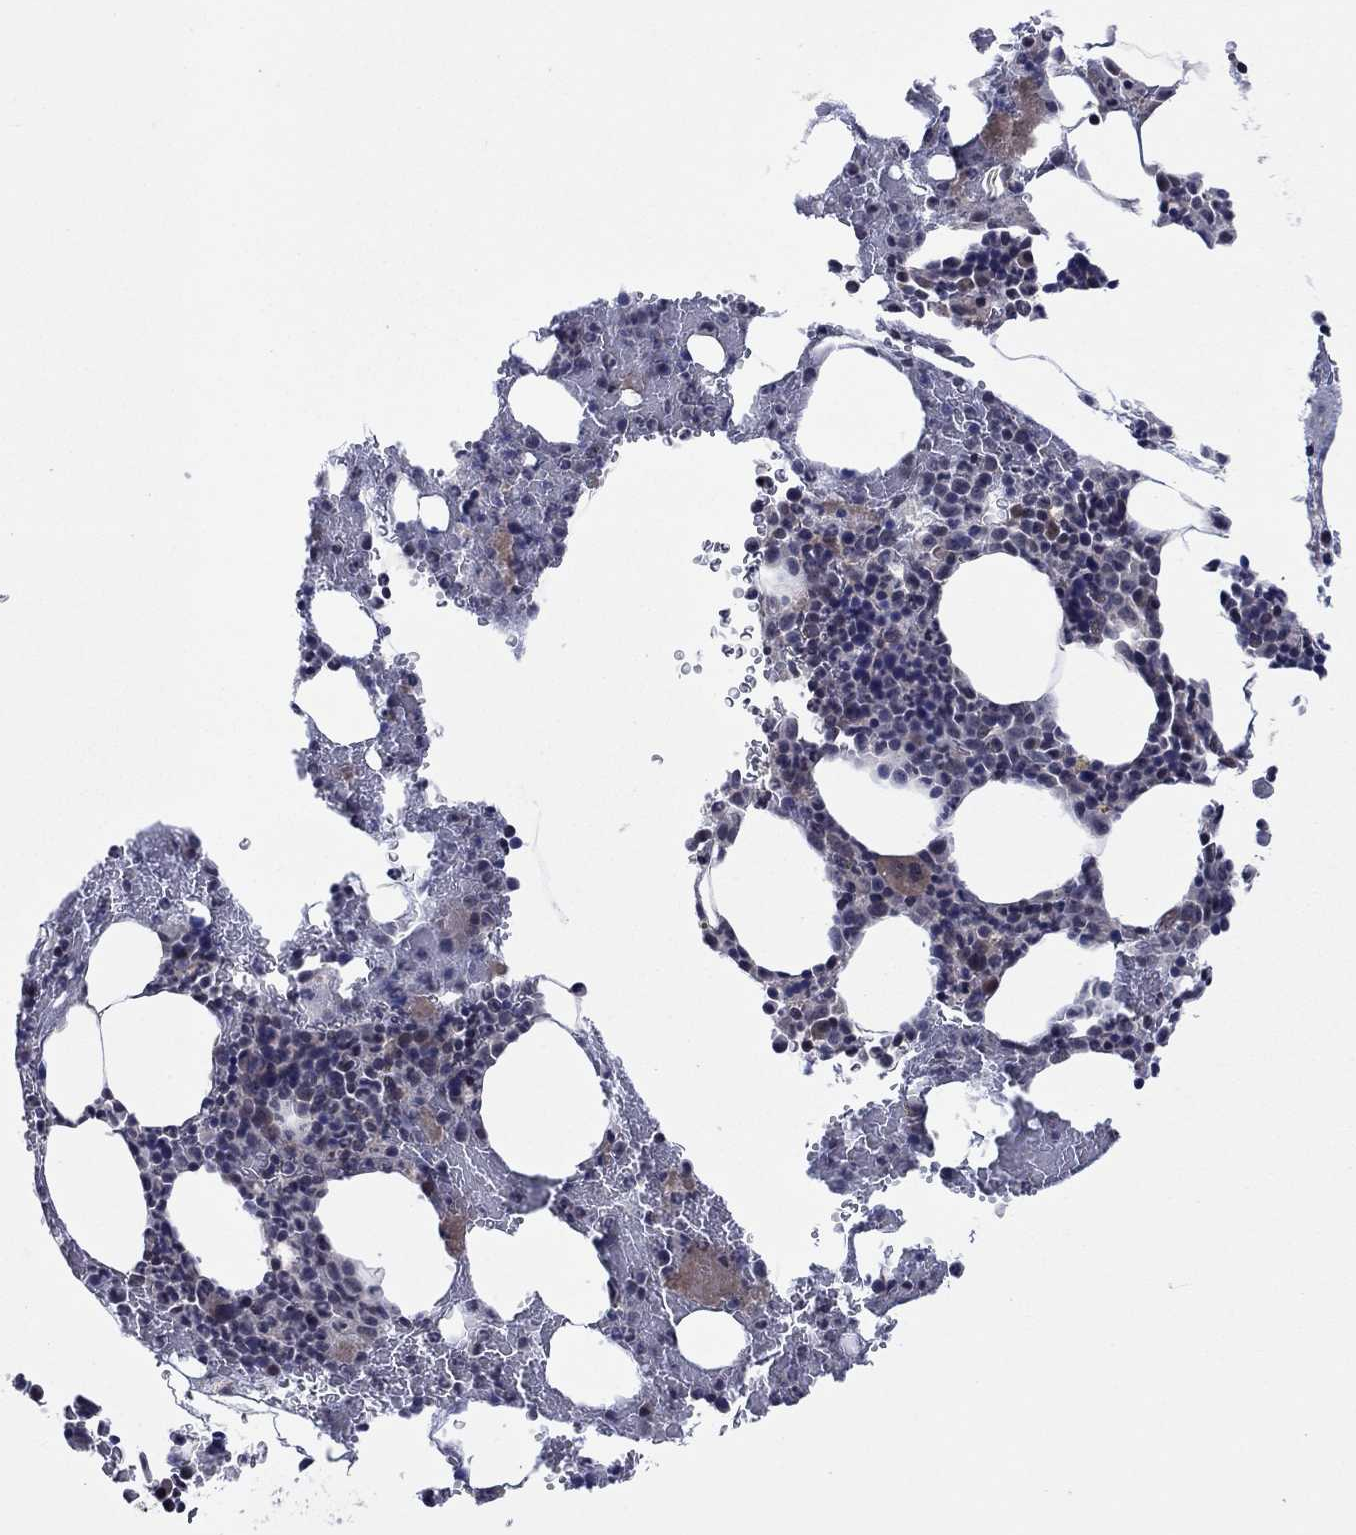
{"staining": {"intensity": "weak", "quantity": "<25%", "location": "cytoplasmic/membranous"}, "tissue": "bone marrow", "cell_type": "Hematopoietic cells", "image_type": "normal", "snomed": [{"axis": "morphology", "description": "Normal tissue, NOS"}, {"axis": "topography", "description": "Bone marrow"}], "caption": "IHC histopathology image of benign human bone marrow stained for a protein (brown), which displays no positivity in hematopoietic cells.", "gene": "IAH1", "patient": {"sex": "male", "age": 83}}